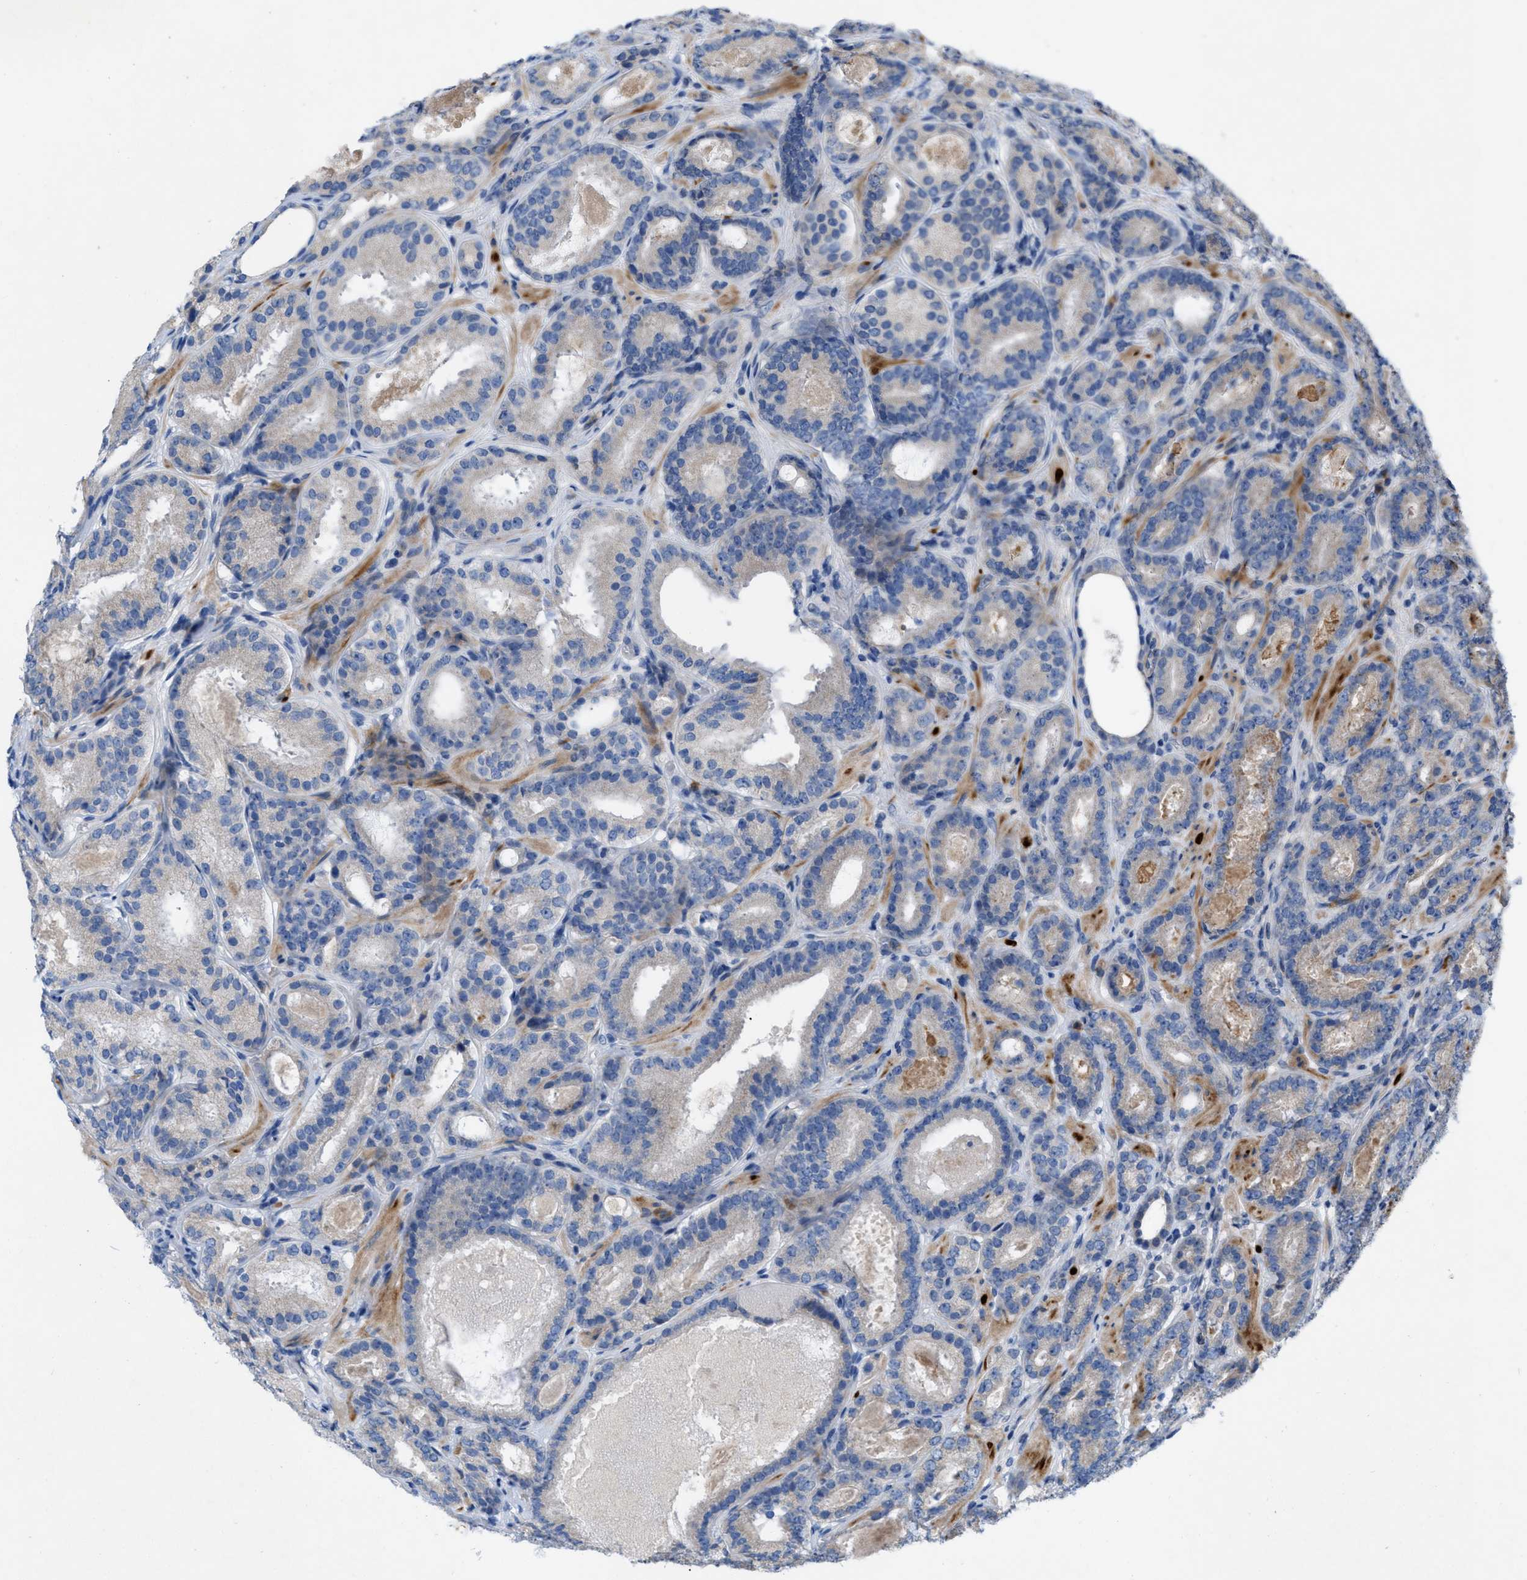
{"staining": {"intensity": "negative", "quantity": "none", "location": "none"}, "tissue": "prostate cancer", "cell_type": "Tumor cells", "image_type": "cancer", "snomed": [{"axis": "morphology", "description": "Adenocarcinoma, Low grade"}, {"axis": "topography", "description": "Prostate"}], "caption": "Prostate cancer was stained to show a protein in brown. There is no significant expression in tumor cells.", "gene": "PLPPR5", "patient": {"sex": "male", "age": 69}}